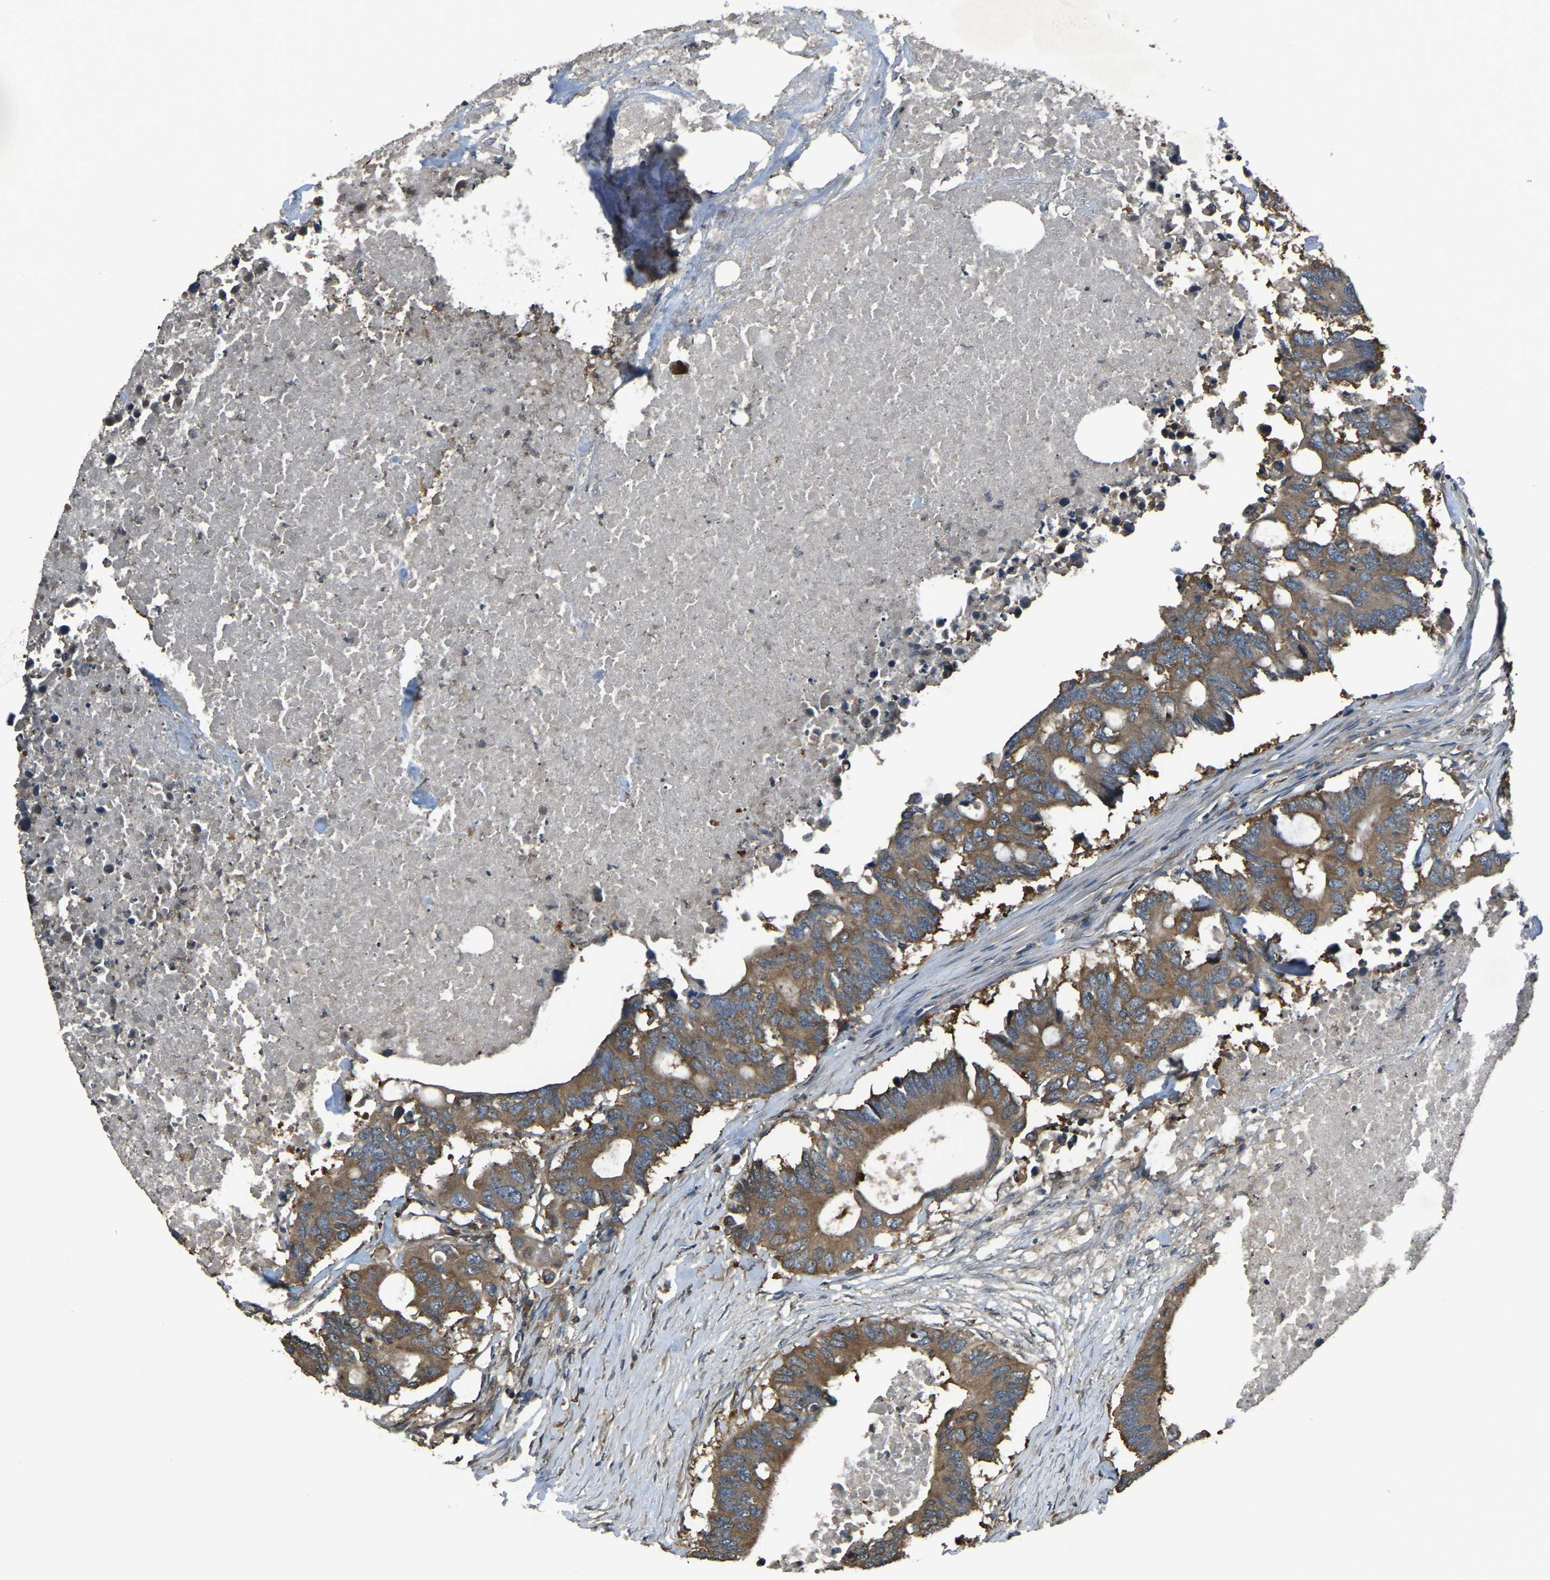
{"staining": {"intensity": "moderate", "quantity": ">75%", "location": "cytoplasmic/membranous"}, "tissue": "colorectal cancer", "cell_type": "Tumor cells", "image_type": "cancer", "snomed": [{"axis": "morphology", "description": "Adenocarcinoma, NOS"}, {"axis": "topography", "description": "Colon"}], "caption": "The immunohistochemical stain highlights moderate cytoplasmic/membranous staining in tumor cells of colorectal cancer tissue.", "gene": "AIMP1", "patient": {"sex": "male", "age": 71}}